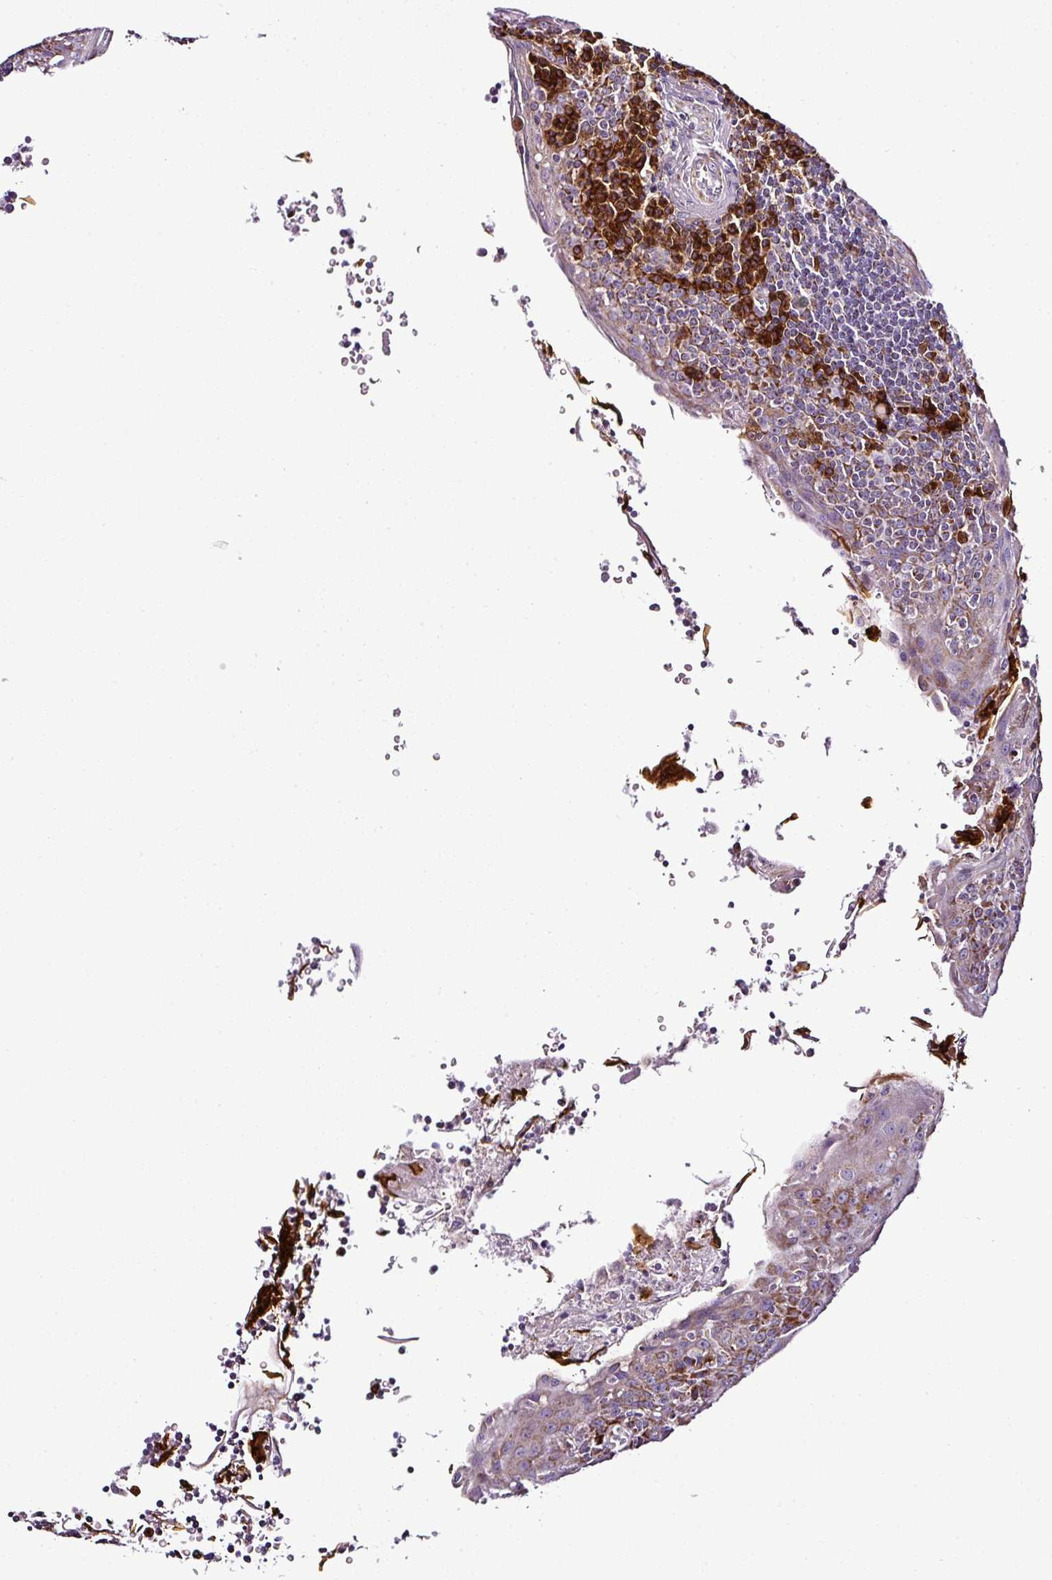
{"staining": {"intensity": "moderate", "quantity": "<25%", "location": "cytoplasmic/membranous"}, "tissue": "tonsil", "cell_type": "Germinal center cells", "image_type": "normal", "snomed": [{"axis": "morphology", "description": "Normal tissue, NOS"}, {"axis": "topography", "description": "Tonsil"}], "caption": "Immunohistochemistry micrograph of normal tonsil: tonsil stained using IHC displays low levels of moderate protein expression localized specifically in the cytoplasmic/membranous of germinal center cells, appearing as a cytoplasmic/membranous brown color.", "gene": "DPAGT1", "patient": {"sex": "male", "age": 27}}